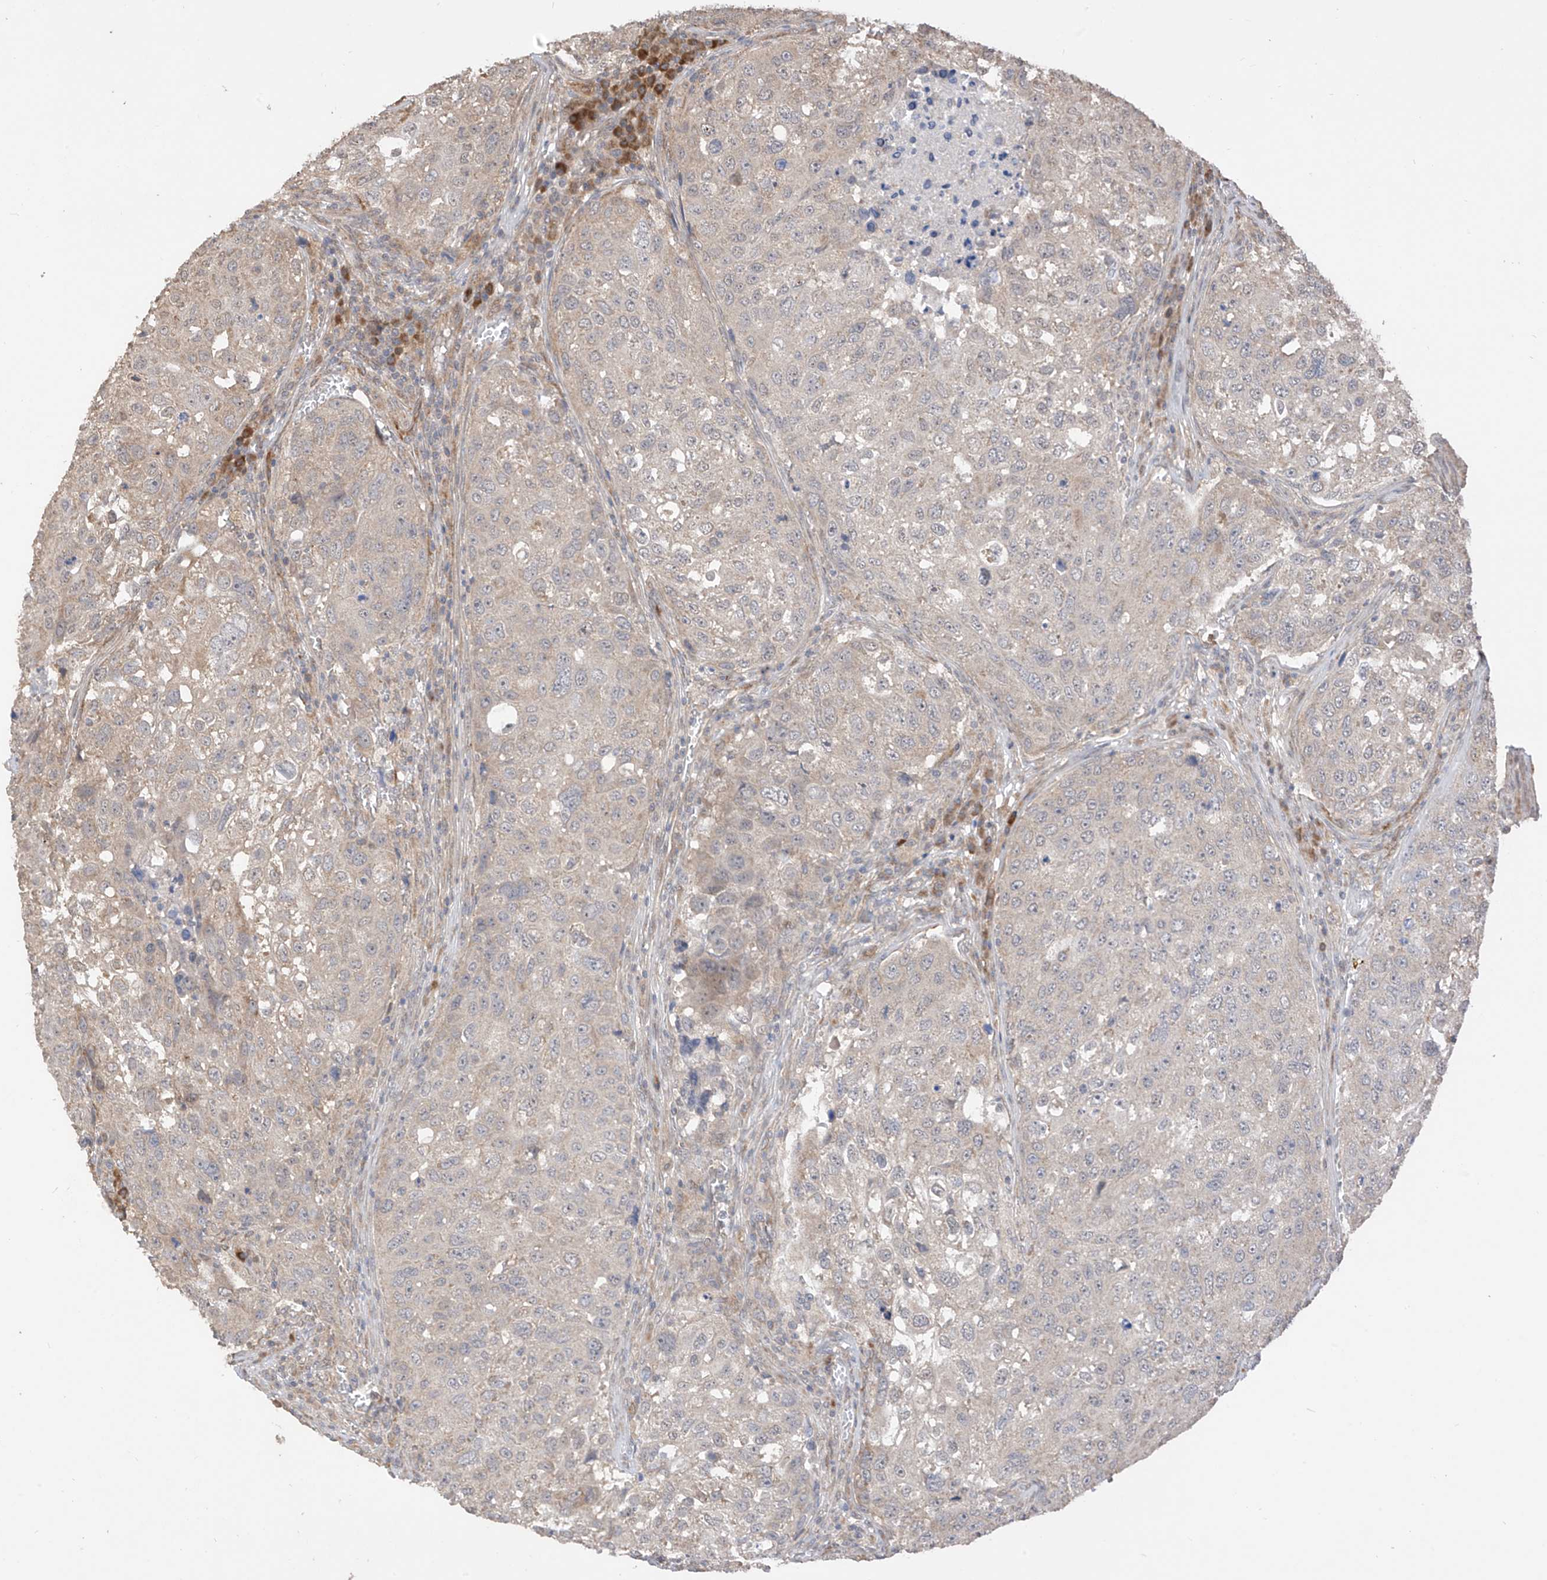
{"staining": {"intensity": "weak", "quantity": "<25%", "location": "cytoplasmic/membranous"}, "tissue": "urothelial cancer", "cell_type": "Tumor cells", "image_type": "cancer", "snomed": [{"axis": "morphology", "description": "Urothelial carcinoma, High grade"}, {"axis": "topography", "description": "Lymph node"}, {"axis": "topography", "description": "Urinary bladder"}], "caption": "Immunohistochemistry (IHC) photomicrograph of neoplastic tissue: human high-grade urothelial carcinoma stained with DAB (3,3'-diaminobenzidine) shows no significant protein expression in tumor cells. (Brightfield microscopy of DAB immunohistochemistry (IHC) at high magnification).", "gene": "LATS1", "patient": {"sex": "male", "age": 51}}